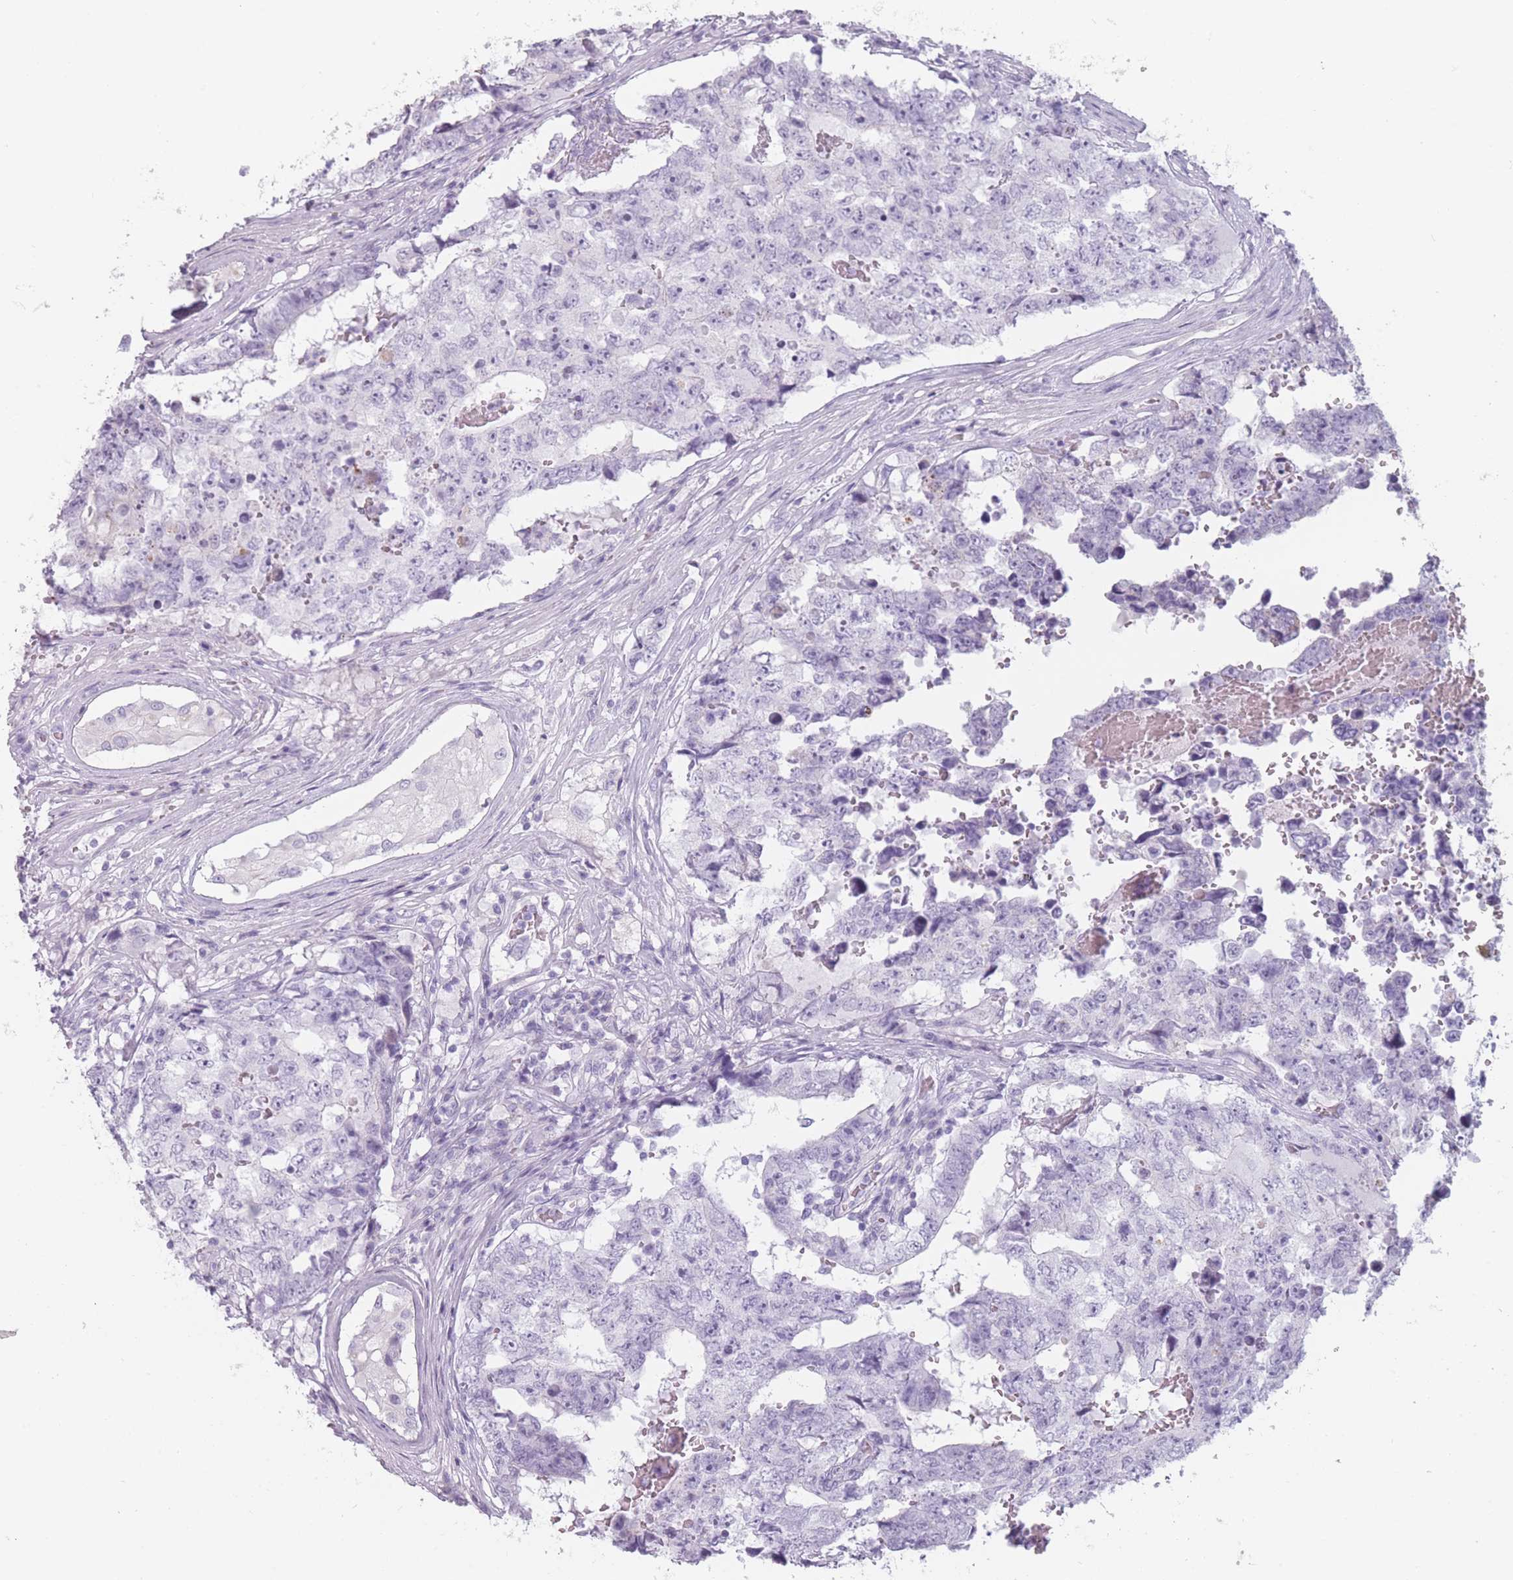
{"staining": {"intensity": "negative", "quantity": "none", "location": "none"}, "tissue": "testis cancer", "cell_type": "Tumor cells", "image_type": "cancer", "snomed": [{"axis": "morphology", "description": "Carcinoma, Embryonal, NOS"}, {"axis": "topography", "description": "Testis"}], "caption": "High magnification brightfield microscopy of testis cancer stained with DAB (brown) and counterstained with hematoxylin (blue): tumor cells show no significant positivity.", "gene": "PPFIA3", "patient": {"sex": "male", "age": 25}}